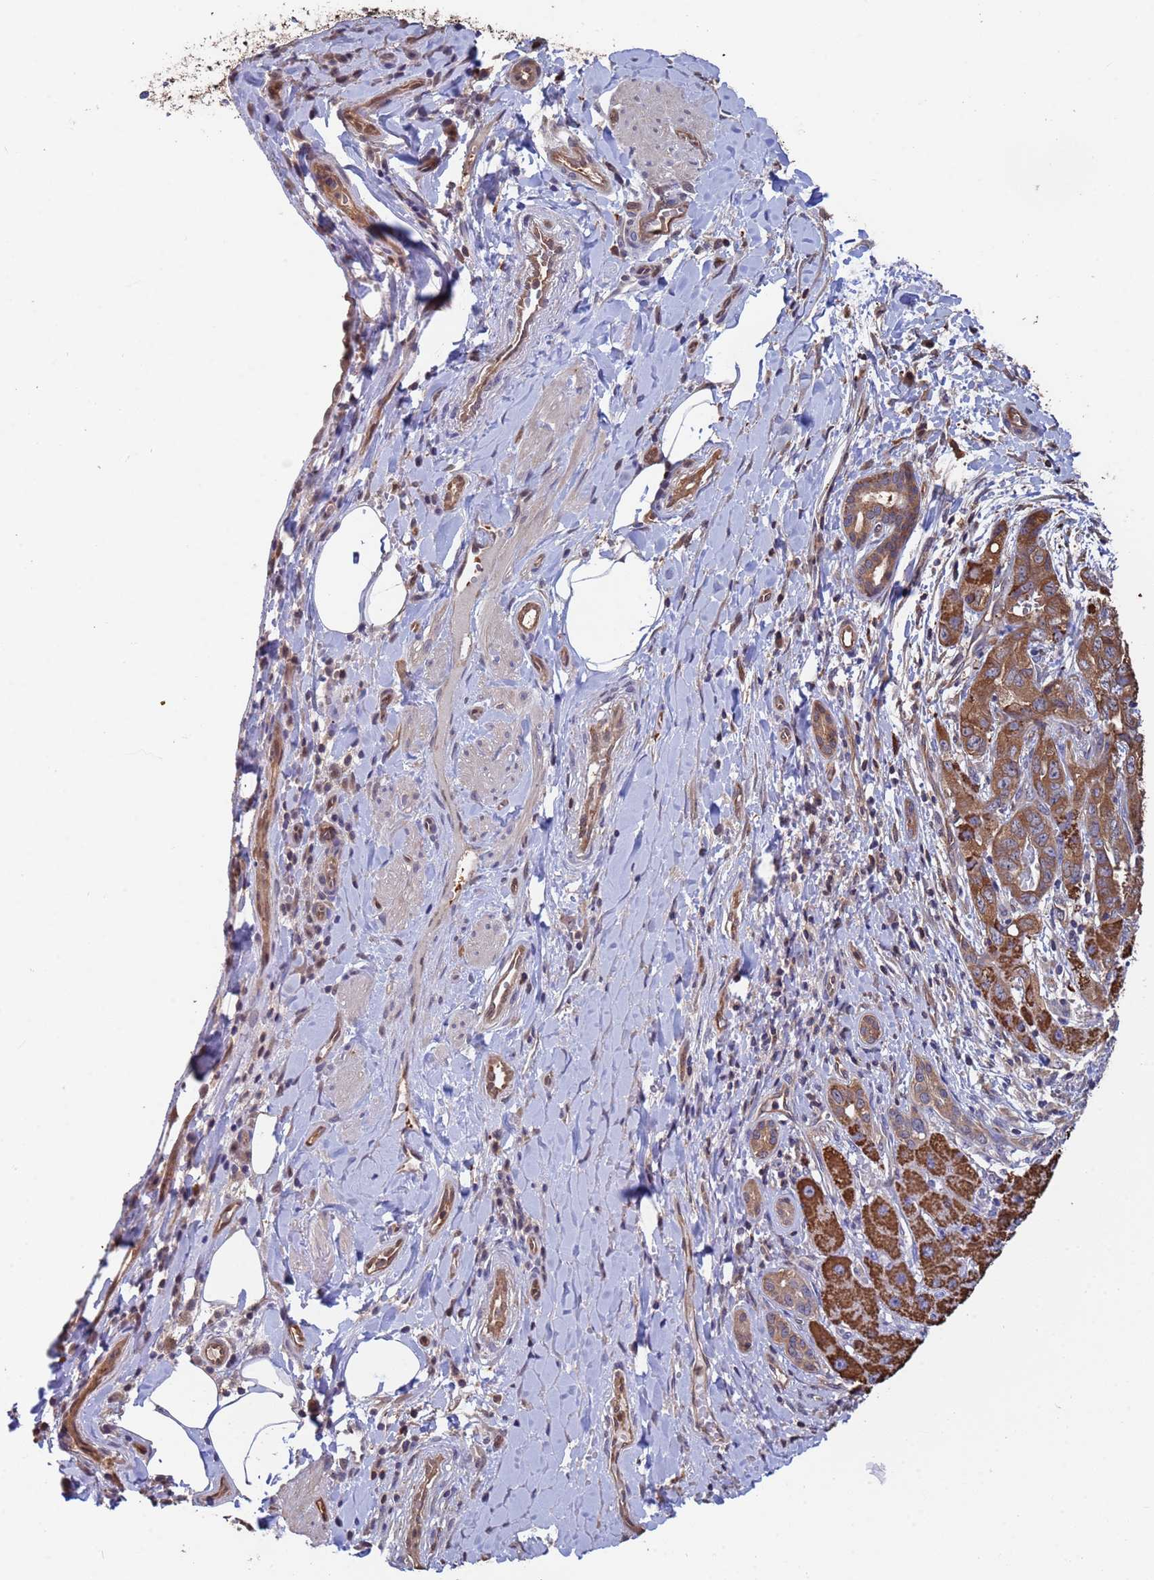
{"staining": {"intensity": "moderate", "quantity": ">75%", "location": "cytoplasmic/membranous"}, "tissue": "liver cancer", "cell_type": "Tumor cells", "image_type": "cancer", "snomed": [{"axis": "morphology", "description": "Cholangiocarcinoma"}, {"axis": "topography", "description": "Liver"}], "caption": "Immunohistochemical staining of human liver cholangiocarcinoma reveals medium levels of moderate cytoplasmic/membranous expression in about >75% of tumor cells.", "gene": "FAM25A", "patient": {"sex": "male", "age": 59}}